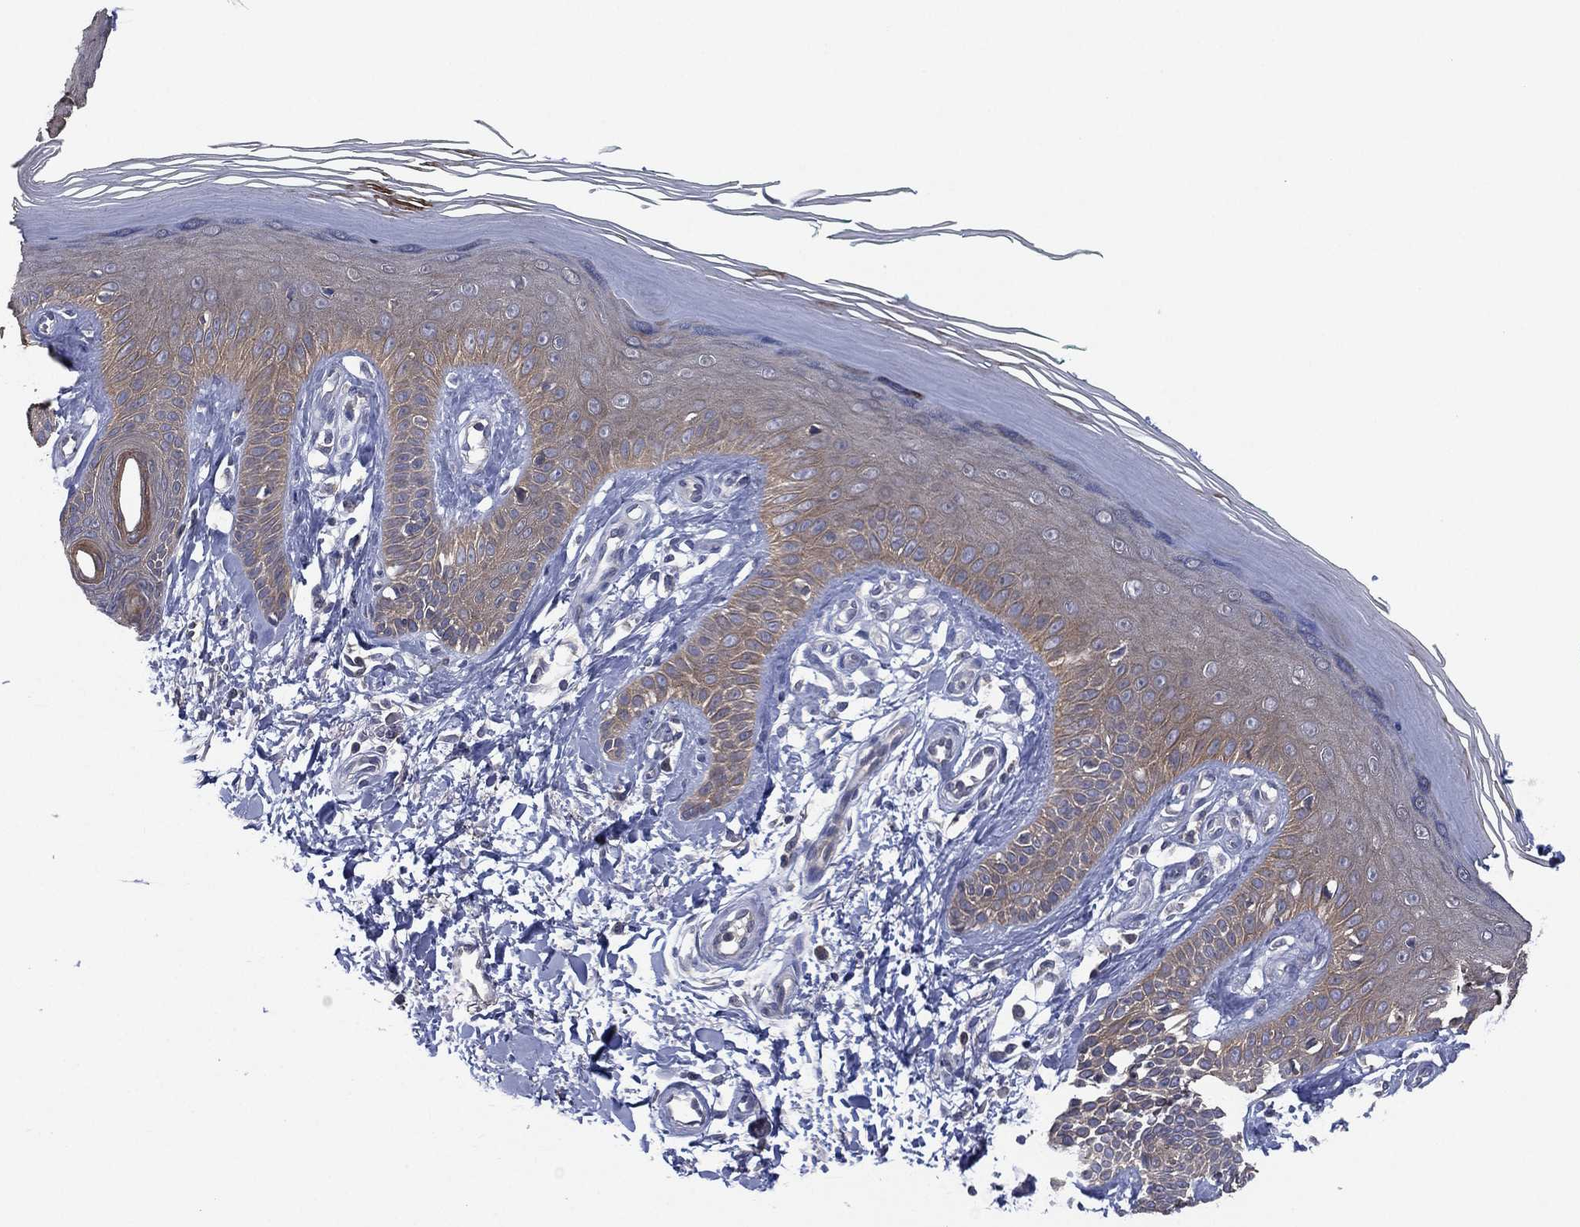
{"staining": {"intensity": "negative", "quantity": "none", "location": "none"}, "tissue": "skin", "cell_type": "Fibroblasts", "image_type": "normal", "snomed": [{"axis": "morphology", "description": "Normal tissue, NOS"}, {"axis": "morphology", "description": "Inflammation, NOS"}, {"axis": "morphology", "description": "Fibrosis, NOS"}, {"axis": "topography", "description": "Skin"}], "caption": "Fibroblasts show no significant staining in unremarkable skin. (Brightfield microscopy of DAB (3,3'-diaminobenzidine) immunohistochemistry at high magnification).", "gene": "MPP7", "patient": {"sex": "male", "age": 71}}